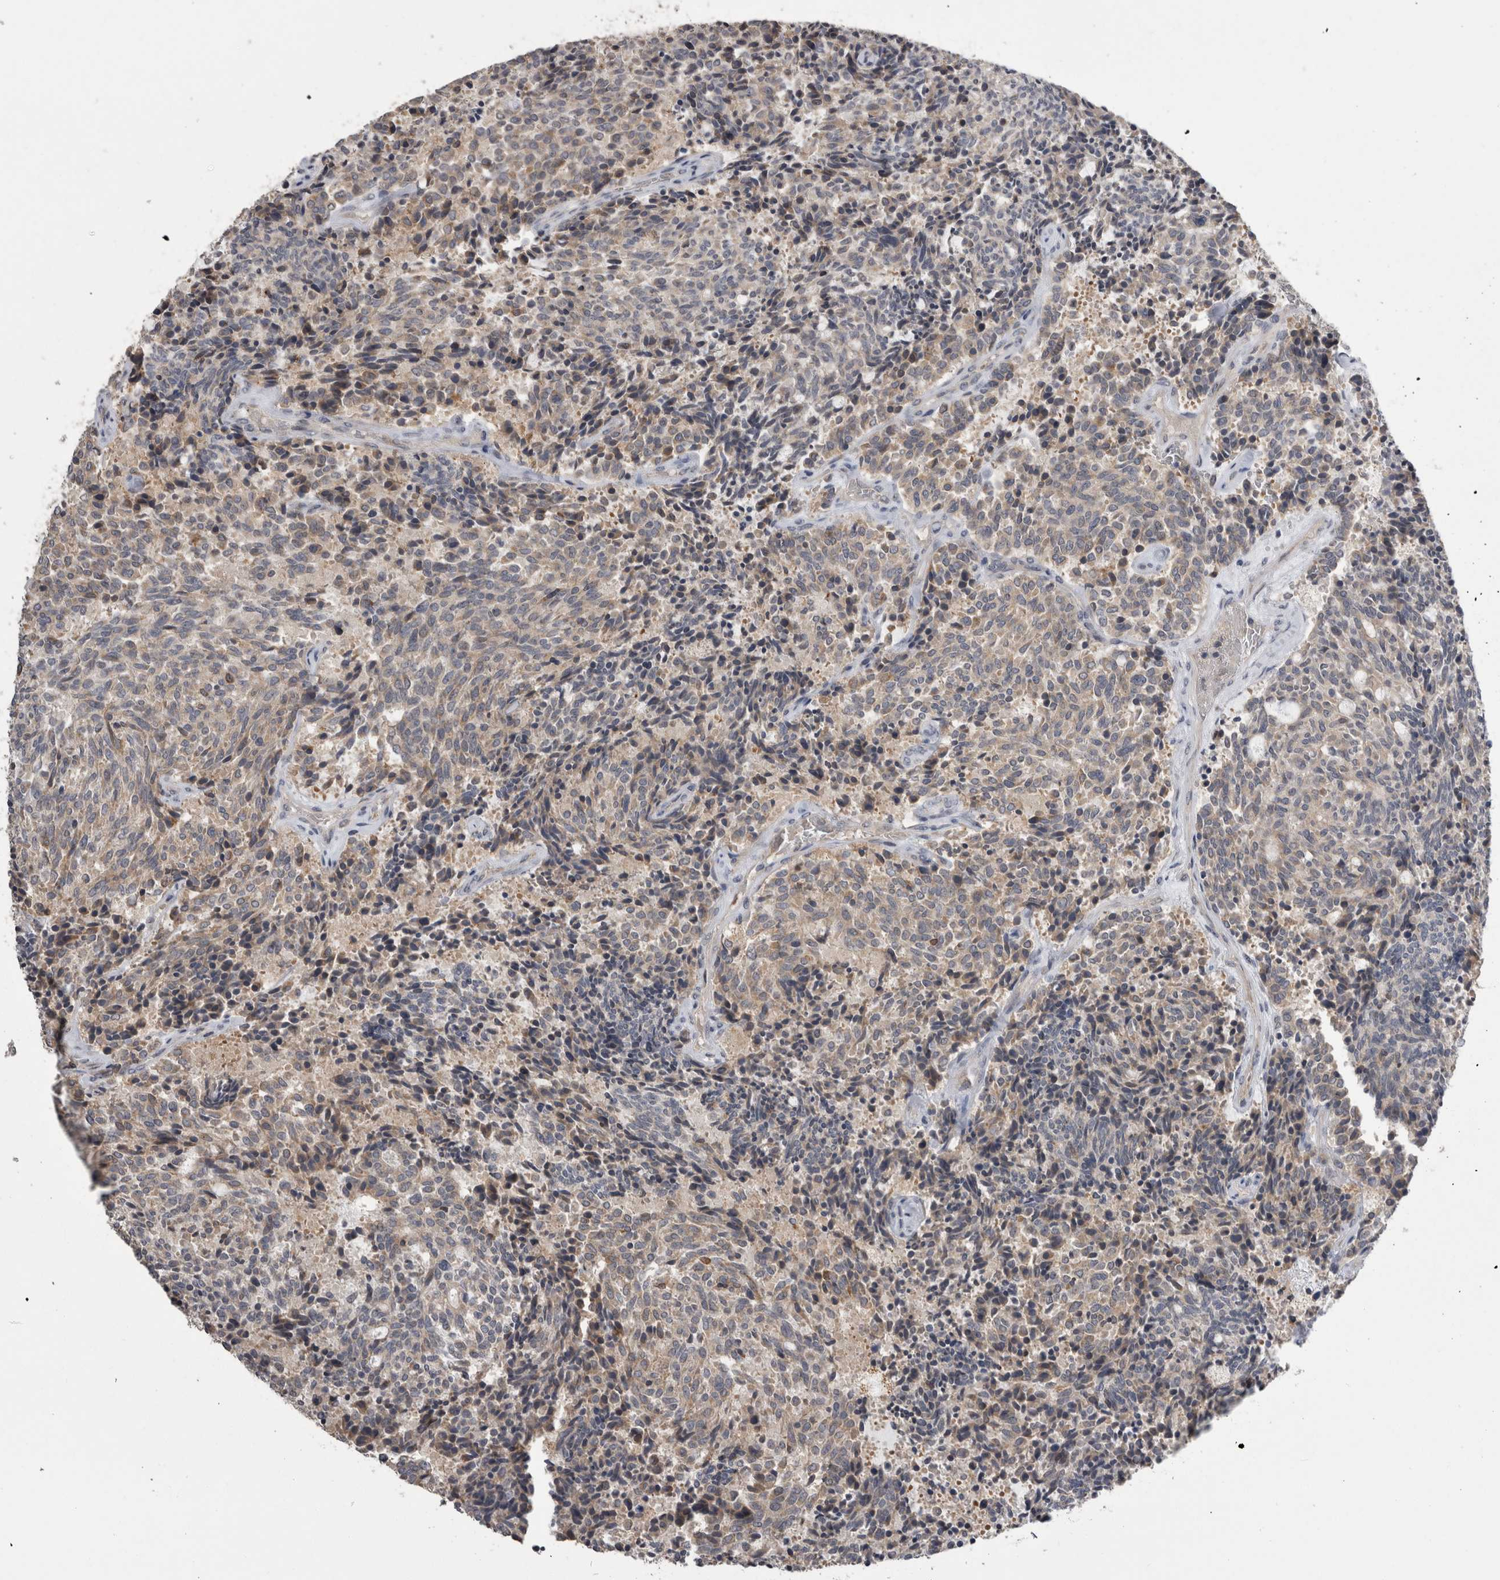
{"staining": {"intensity": "weak", "quantity": "25%-75%", "location": "cytoplasmic/membranous"}, "tissue": "carcinoid", "cell_type": "Tumor cells", "image_type": "cancer", "snomed": [{"axis": "morphology", "description": "Carcinoid, malignant, NOS"}, {"axis": "topography", "description": "Pancreas"}], "caption": "An immunohistochemistry (IHC) micrograph of neoplastic tissue is shown. Protein staining in brown labels weak cytoplasmic/membranous positivity in carcinoid (malignant) within tumor cells.", "gene": "ANXA13", "patient": {"sex": "female", "age": 54}}